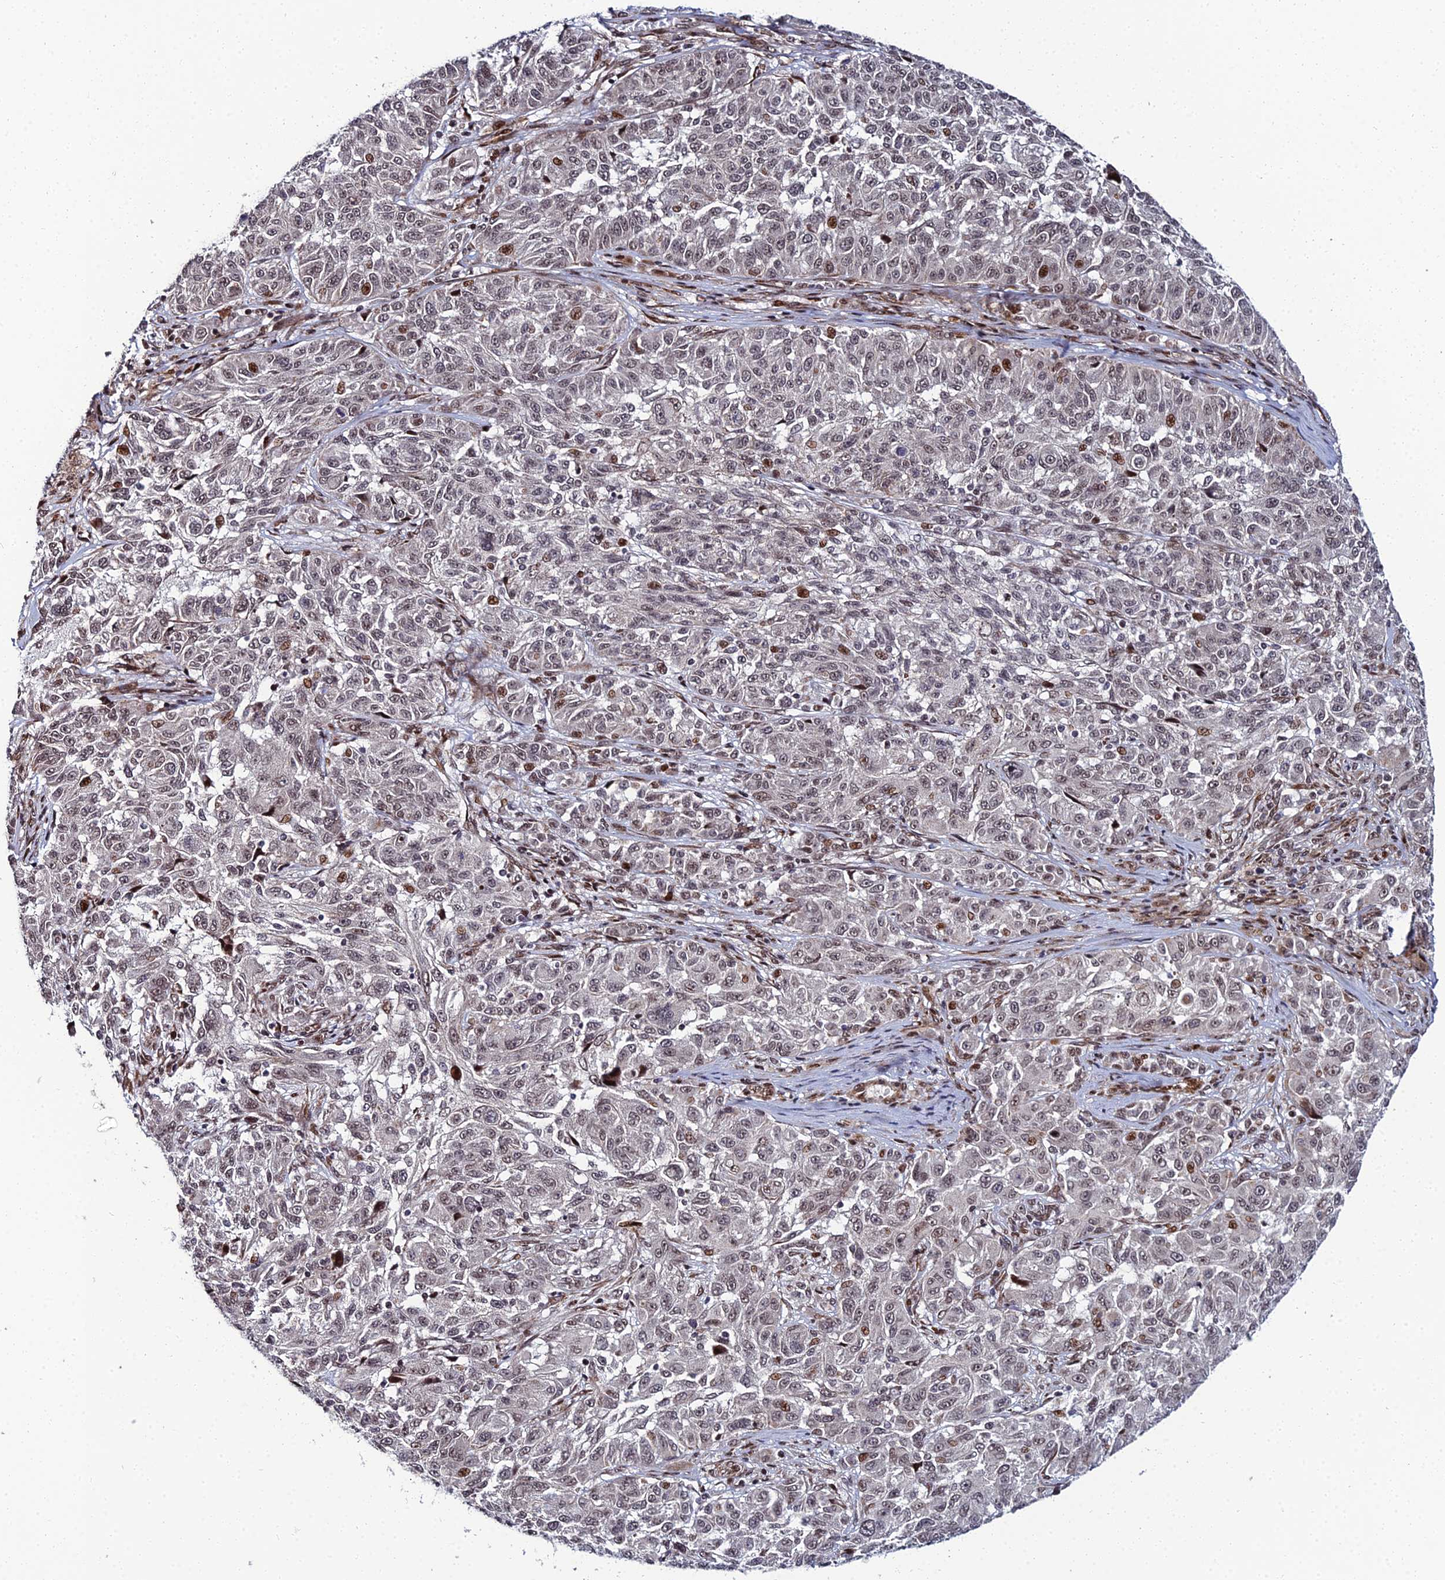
{"staining": {"intensity": "moderate", "quantity": "<25%", "location": "nuclear"}, "tissue": "melanoma", "cell_type": "Tumor cells", "image_type": "cancer", "snomed": [{"axis": "morphology", "description": "Malignant melanoma, NOS"}, {"axis": "topography", "description": "Skin"}], "caption": "The histopathology image exhibits staining of malignant melanoma, revealing moderate nuclear protein expression (brown color) within tumor cells.", "gene": "ZNF668", "patient": {"sex": "male", "age": 53}}